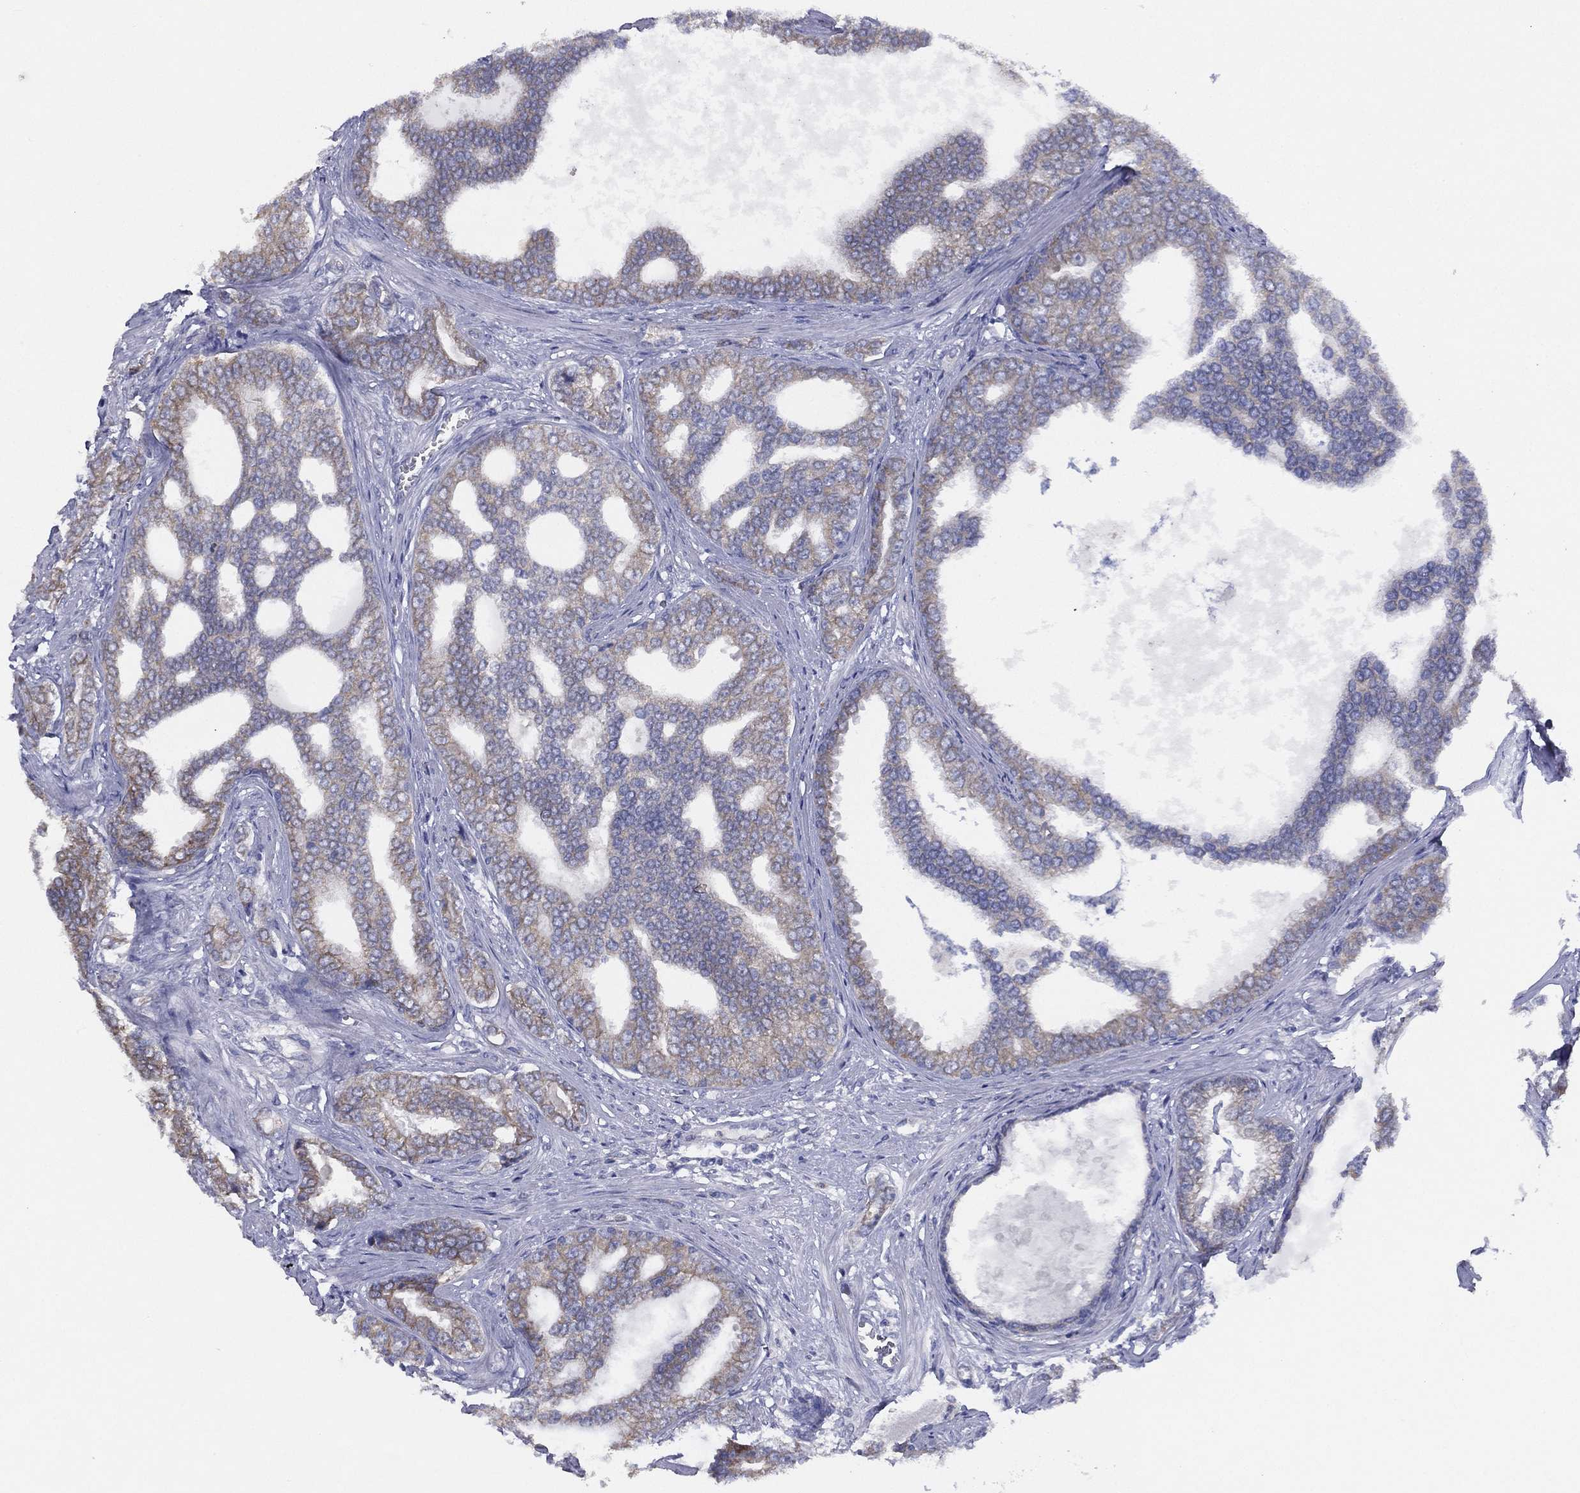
{"staining": {"intensity": "weak", "quantity": ">75%", "location": "cytoplasmic/membranous"}, "tissue": "prostate cancer", "cell_type": "Tumor cells", "image_type": "cancer", "snomed": [{"axis": "morphology", "description": "Adenocarcinoma, NOS"}, {"axis": "topography", "description": "Prostate"}], "caption": "Human prostate adenocarcinoma stained with a protein marker shows weak staining in tumor cells.", "gene": "ZNF223", "patient": {"sex": "male", "age": 67}}